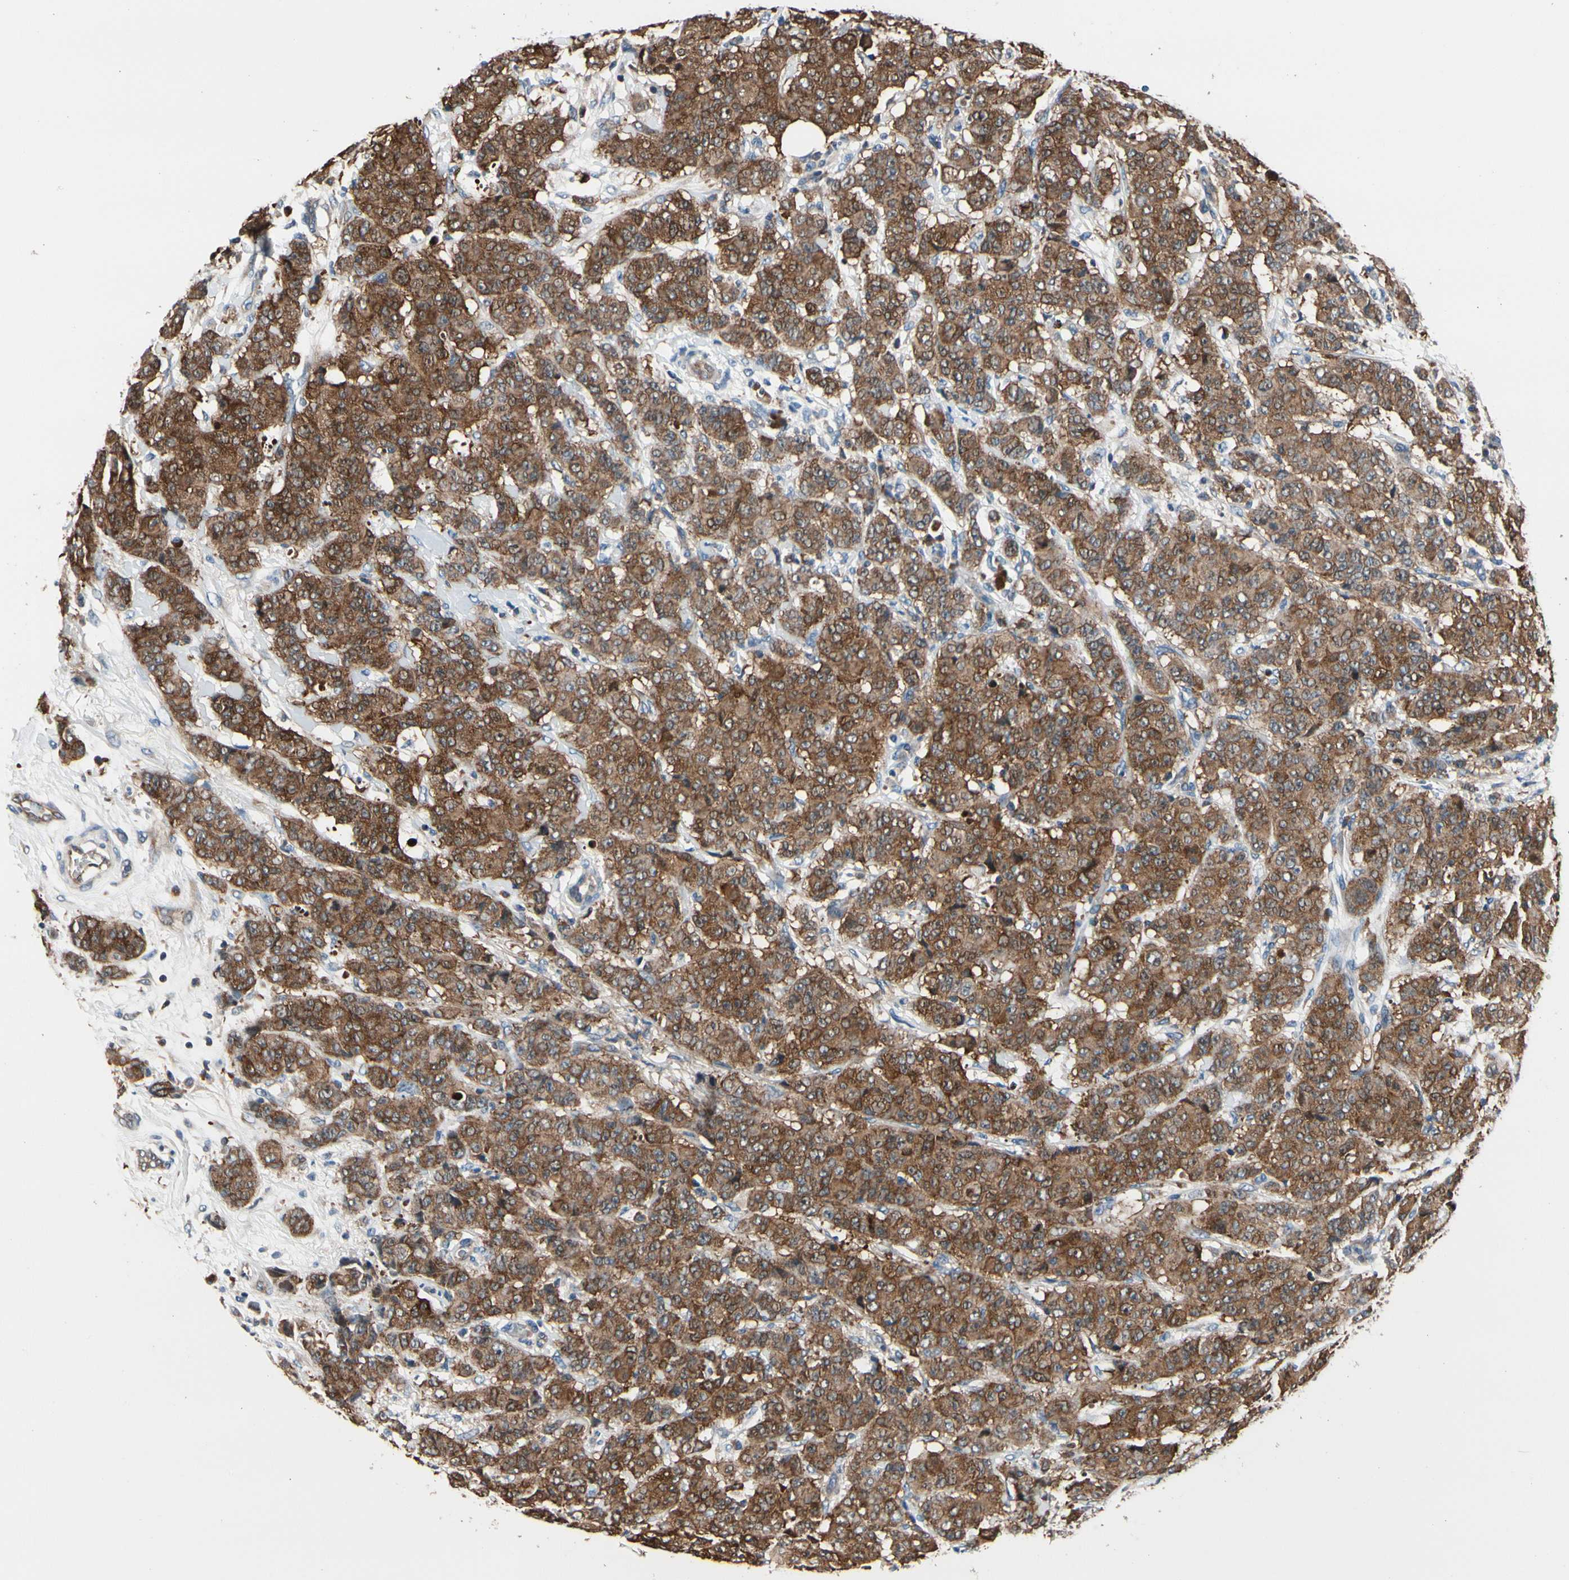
{"staining": {"intensity": "strong", "quantity": ">75%", "location": "cytoplasmic/membranous"}, "tissue": "breast cancer", "cell_type": "Tumor cells", "image_type": "cancer", "snomed": [{"axis": "morphology", "description": "Duct carcinoma"}, {"axis": "topography", "description": "Breast"}], "caption": "An image of breast cancer stained for a protein displays strong cytoplasmic/membranous brown staining in tumor cells.", "gene": "PRDX2", "patient": {"sex": "female", "age": 40}}